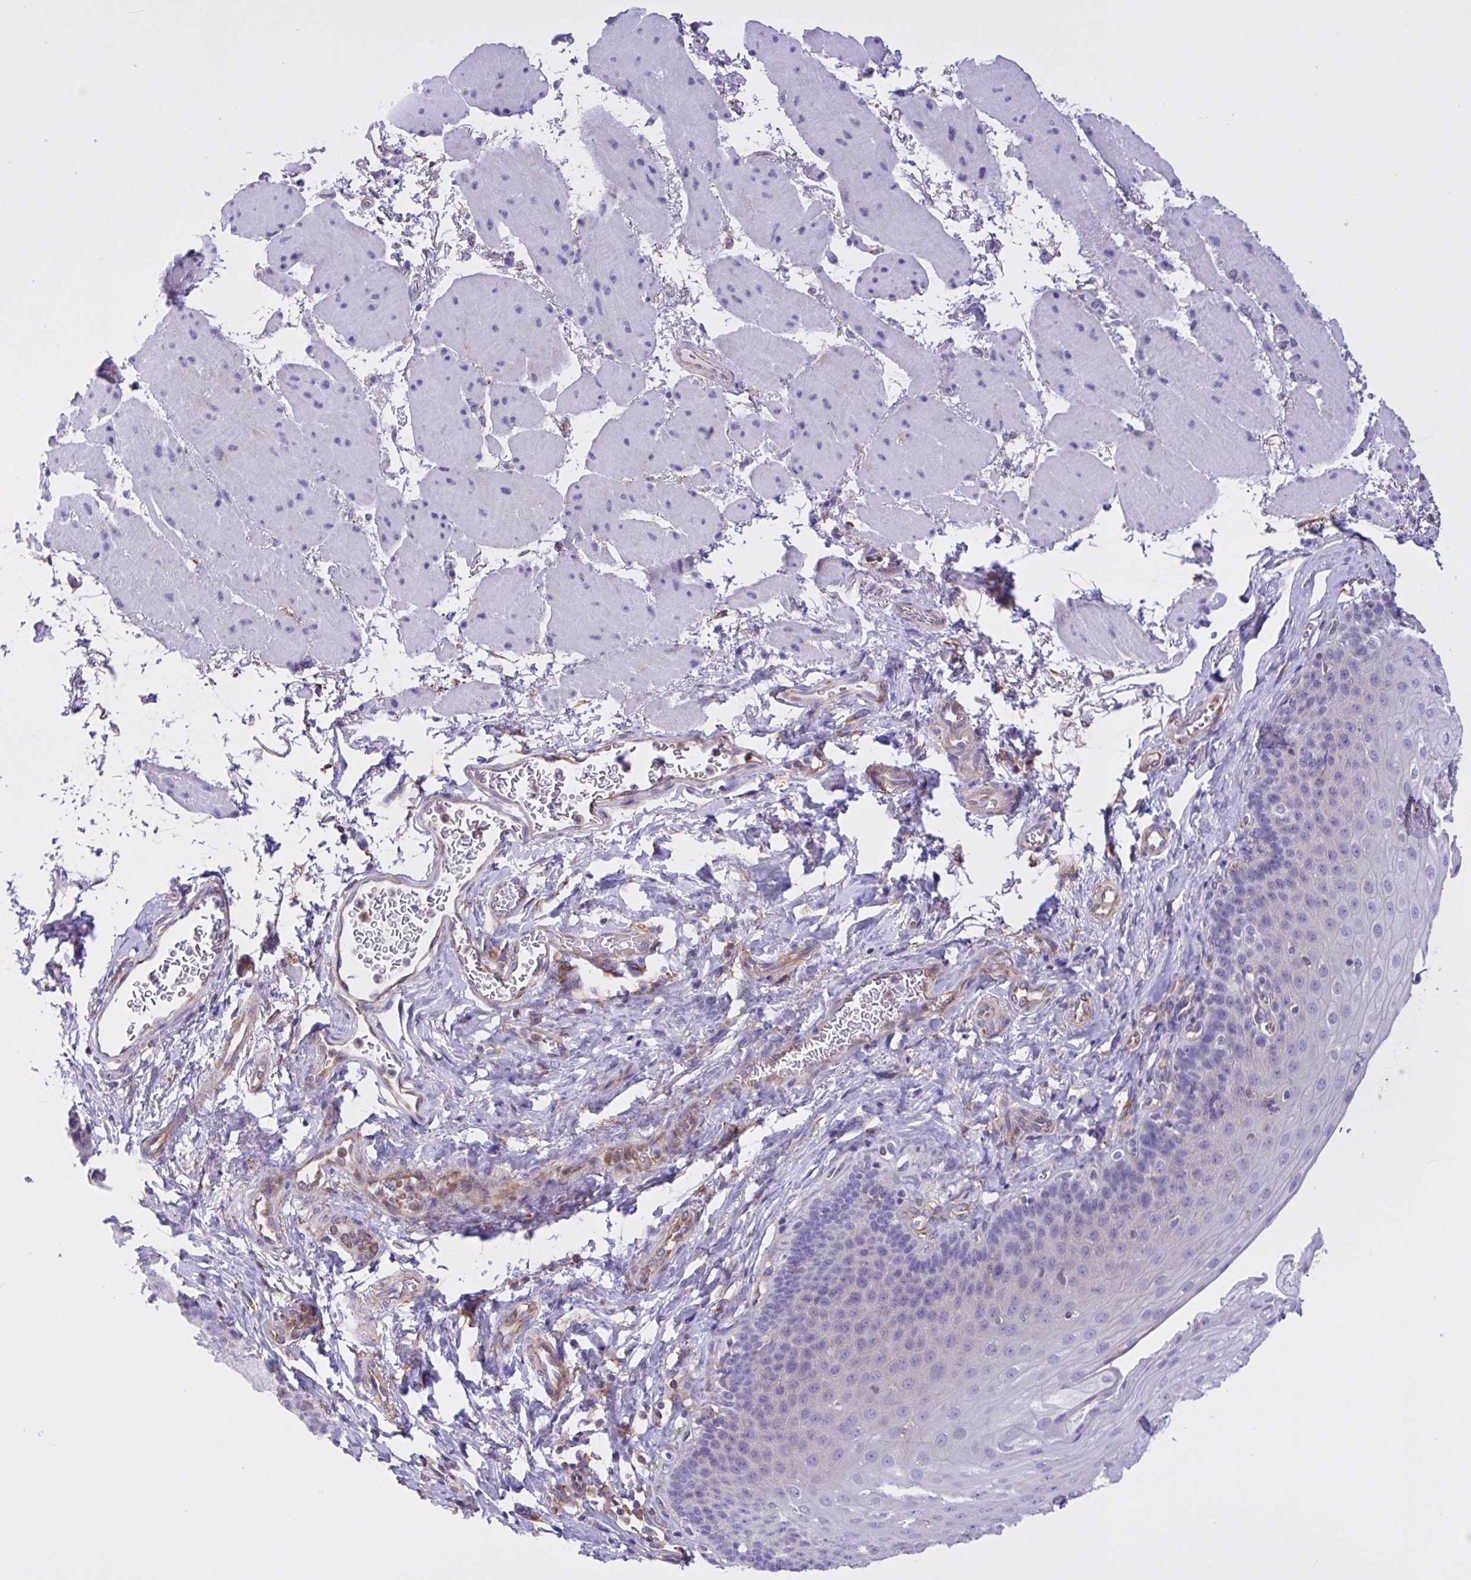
{"staining": {"intensity": "moderate", "quantity": "<25%", "location": "cytoplasmic/membranous"}, "tissue": "esophagus", "cell_type": "Squamous epithelial cells", "image_type": "normal", "snomed": [{"axis": "morphology", "description": "Normal tissue, NOS"}, {"axis": "topography", "description": "Esophagus"}], "caption": "Immunohistochemistry of unremarkable human esophagus displays low levels of moderate cytoplasmic/membranous positivity in about <25% of squamous epithelial cells. Immunohistochemistry (ihc) stains the protein of interest in brown and the nuclei are stained blue.", "gene": "OR51M1", "patient": {"sex": "female", "age": 81}}